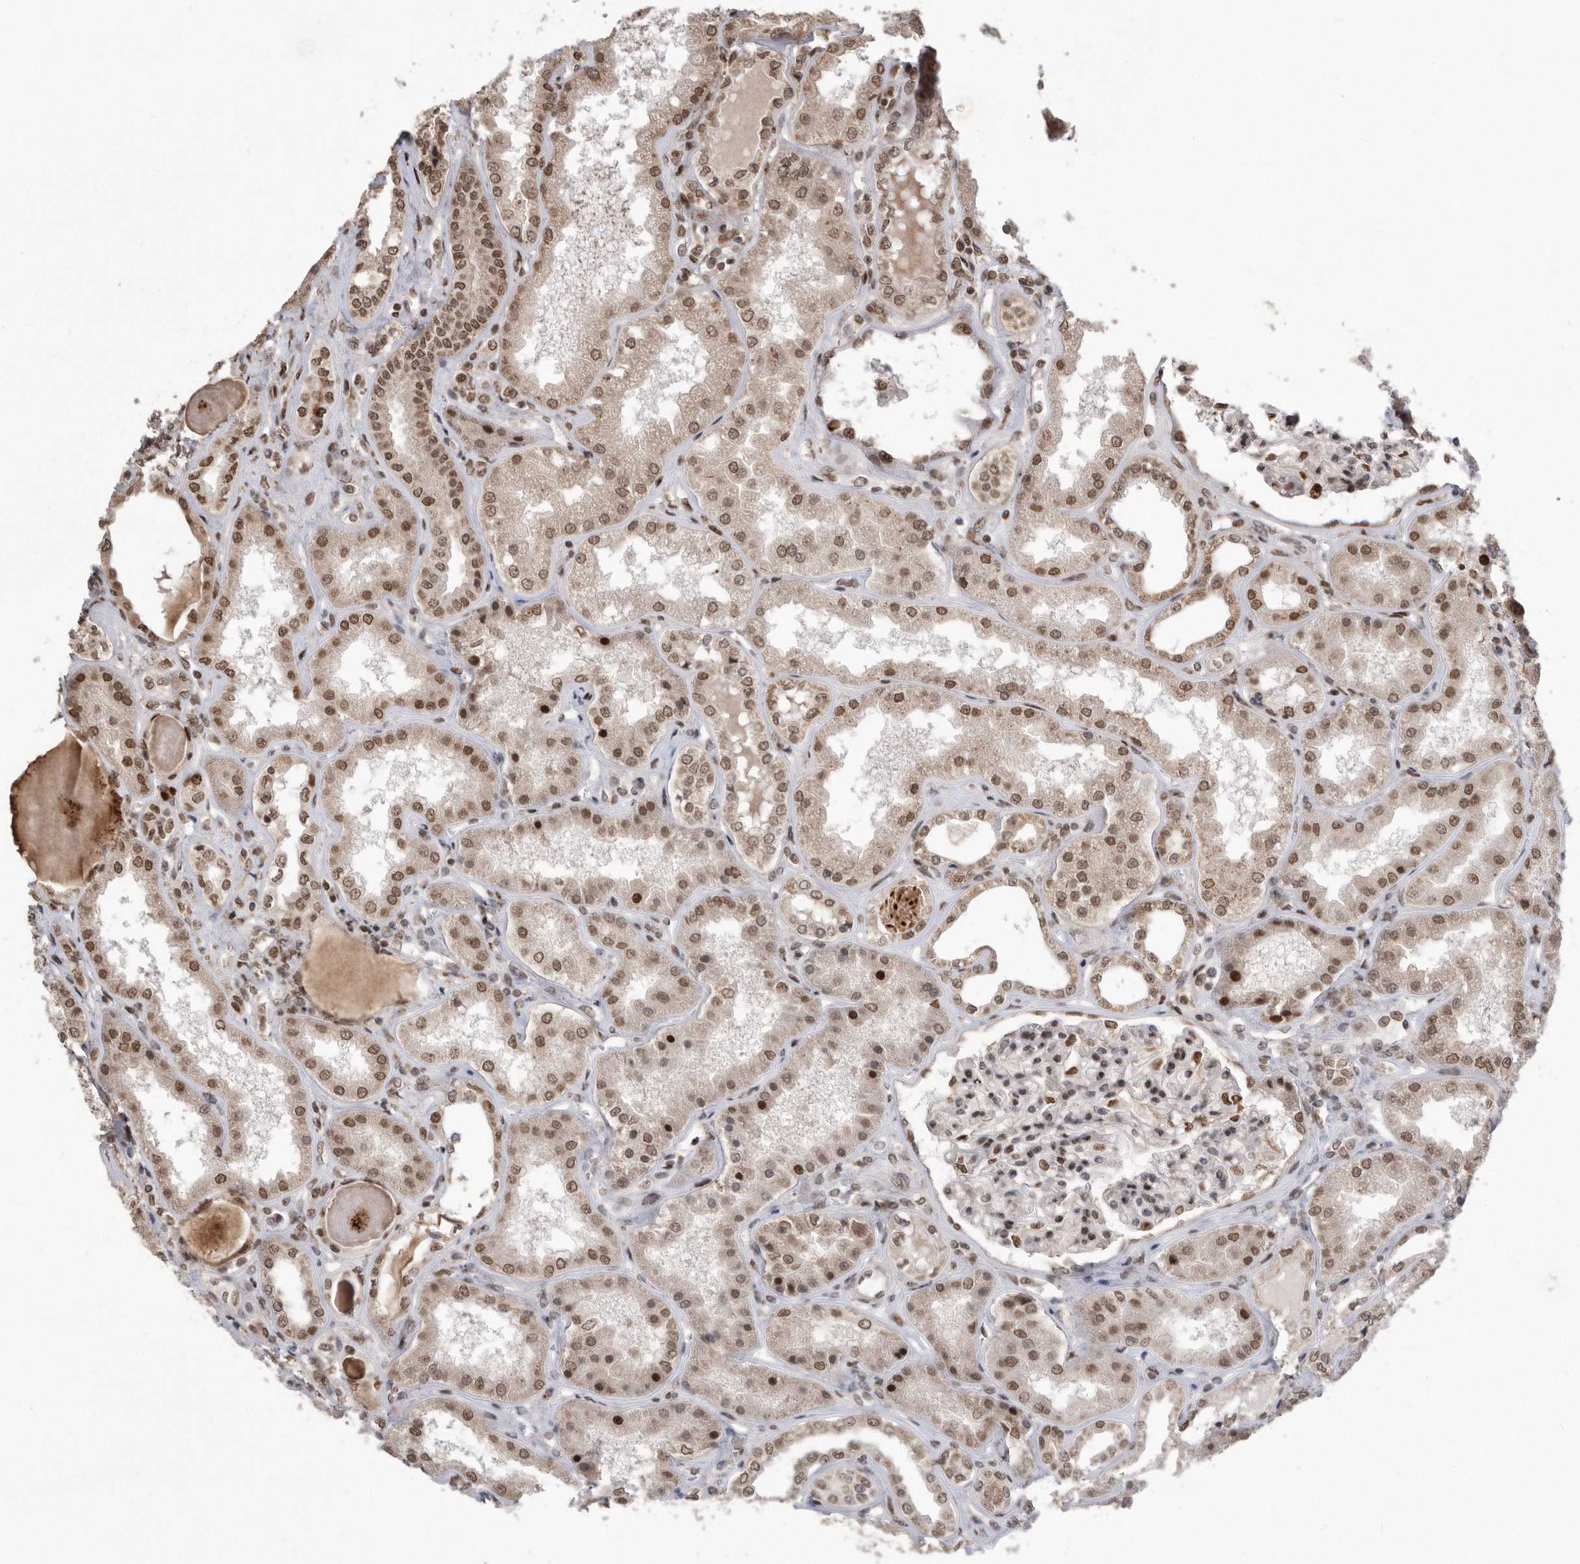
{"staining": {"intensity": "strong", "quantity": "25%-75%", "location": "nuclear"}, "tissue": "kidney", "cell_type": "Cells in glomeruli", "image_type": "normal", "snomed": [{"axis": "morphology", "description": "Normal tissue, NOS"}, {"axis": "topography", "description": "Kidney"}], "caption": "Strong nuclear positivity for a protein is seen in about 25%-75% of cells in glomeruli of benign kidney using IHC.", "gene": "TDRD3", "patient": {"sex": "female", "age": 56}}